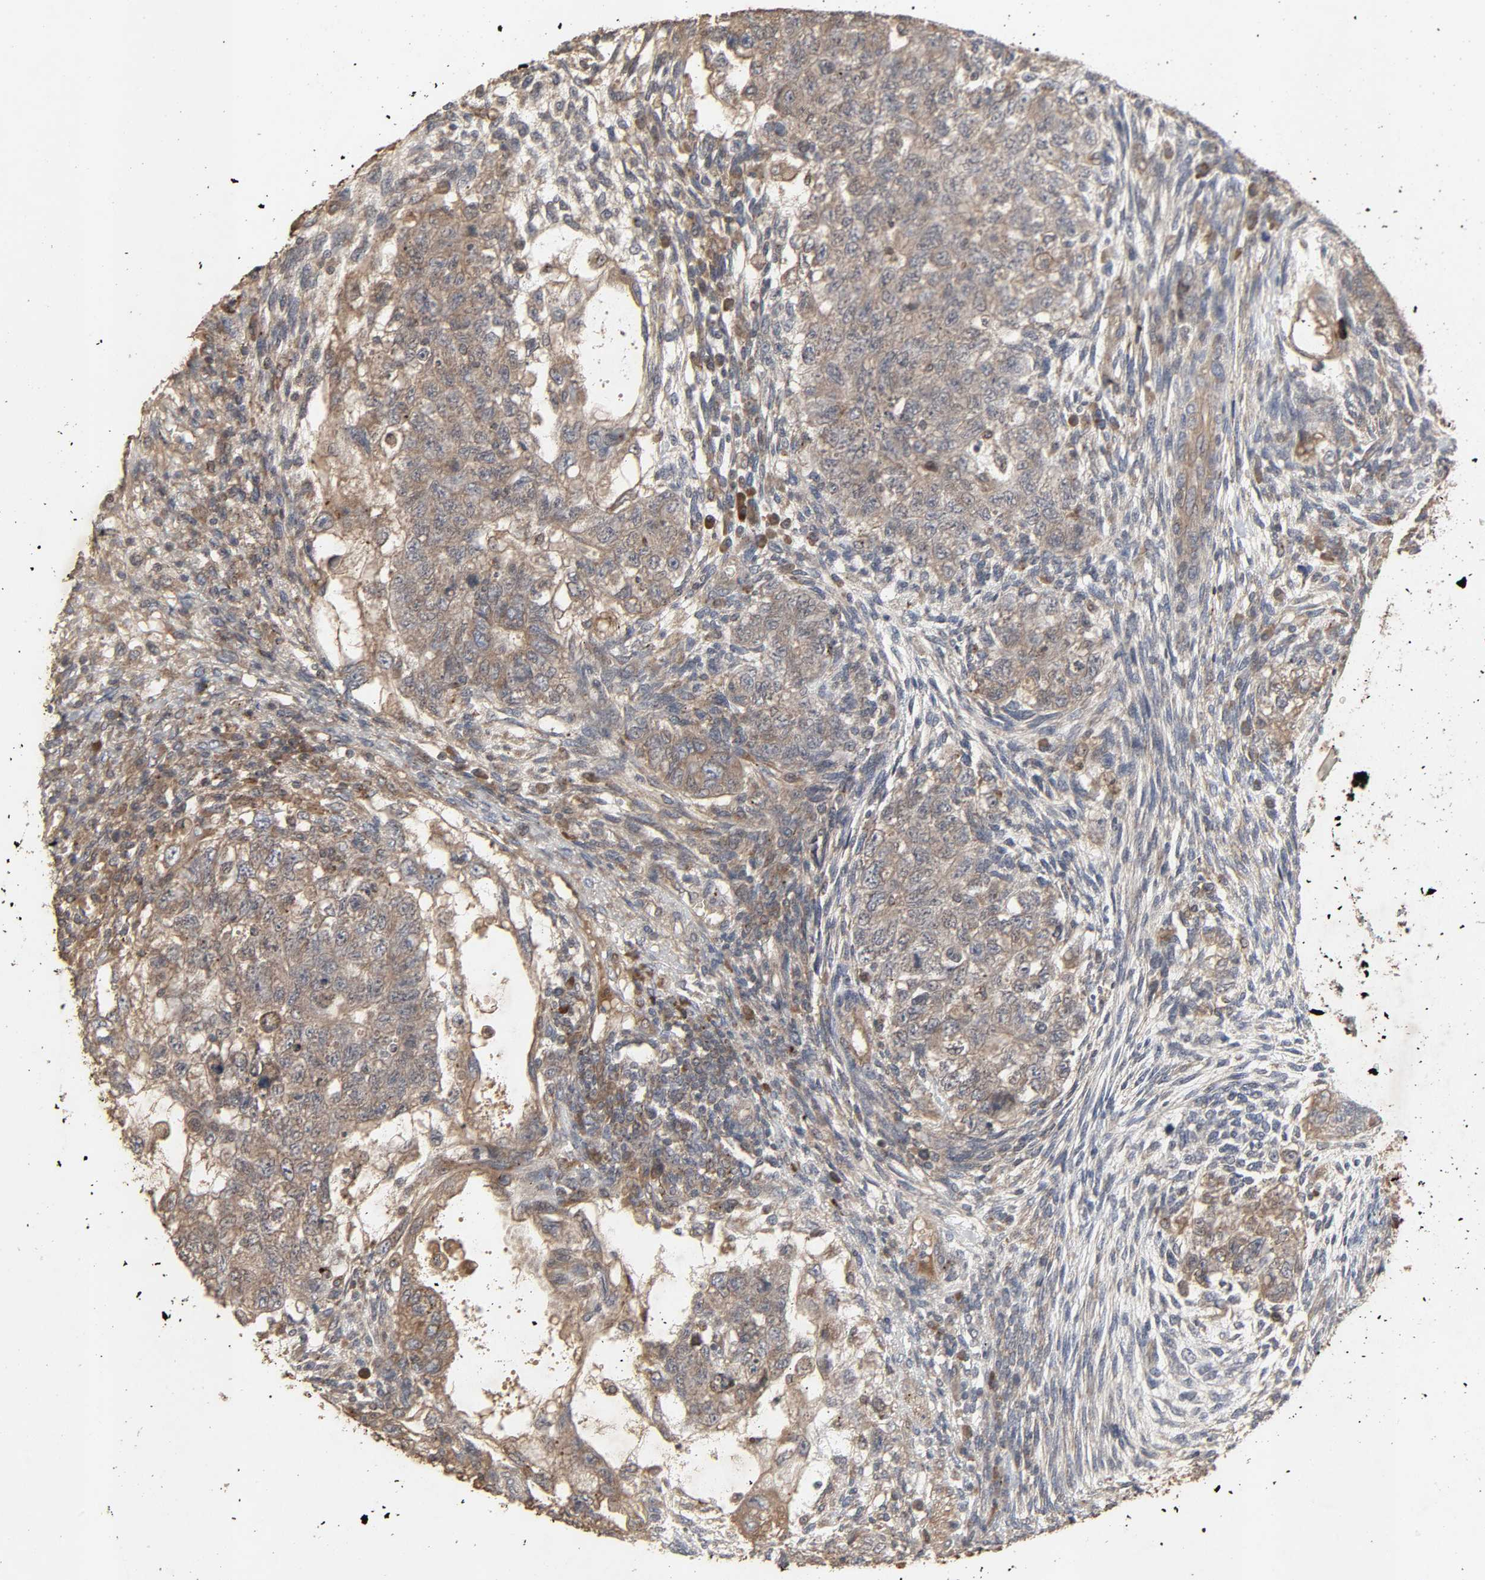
{"staining": {"intensity": "weak", "quantity": ">75%", "location": "cytoplasmic/membranous"}, "tissue": "testis cancer", "cell_type": "Tumor cells", "image_type": "cancer", "snomed": [{"axis": "morphology", "description": "Normal tissue, NOS"}, {"axis": "morphology", "description": "Carcinoma, Embryonal, NOS"}, {"axis": "topography", "description": "Testis"}], "caption": "Protein staining of testis cancer tissue exhibits weak cytoplasmic/membranous expression in about >75% of tumor cells.", "gene": "ADCY4", "patient": {"sex": "male", "age": 36}}